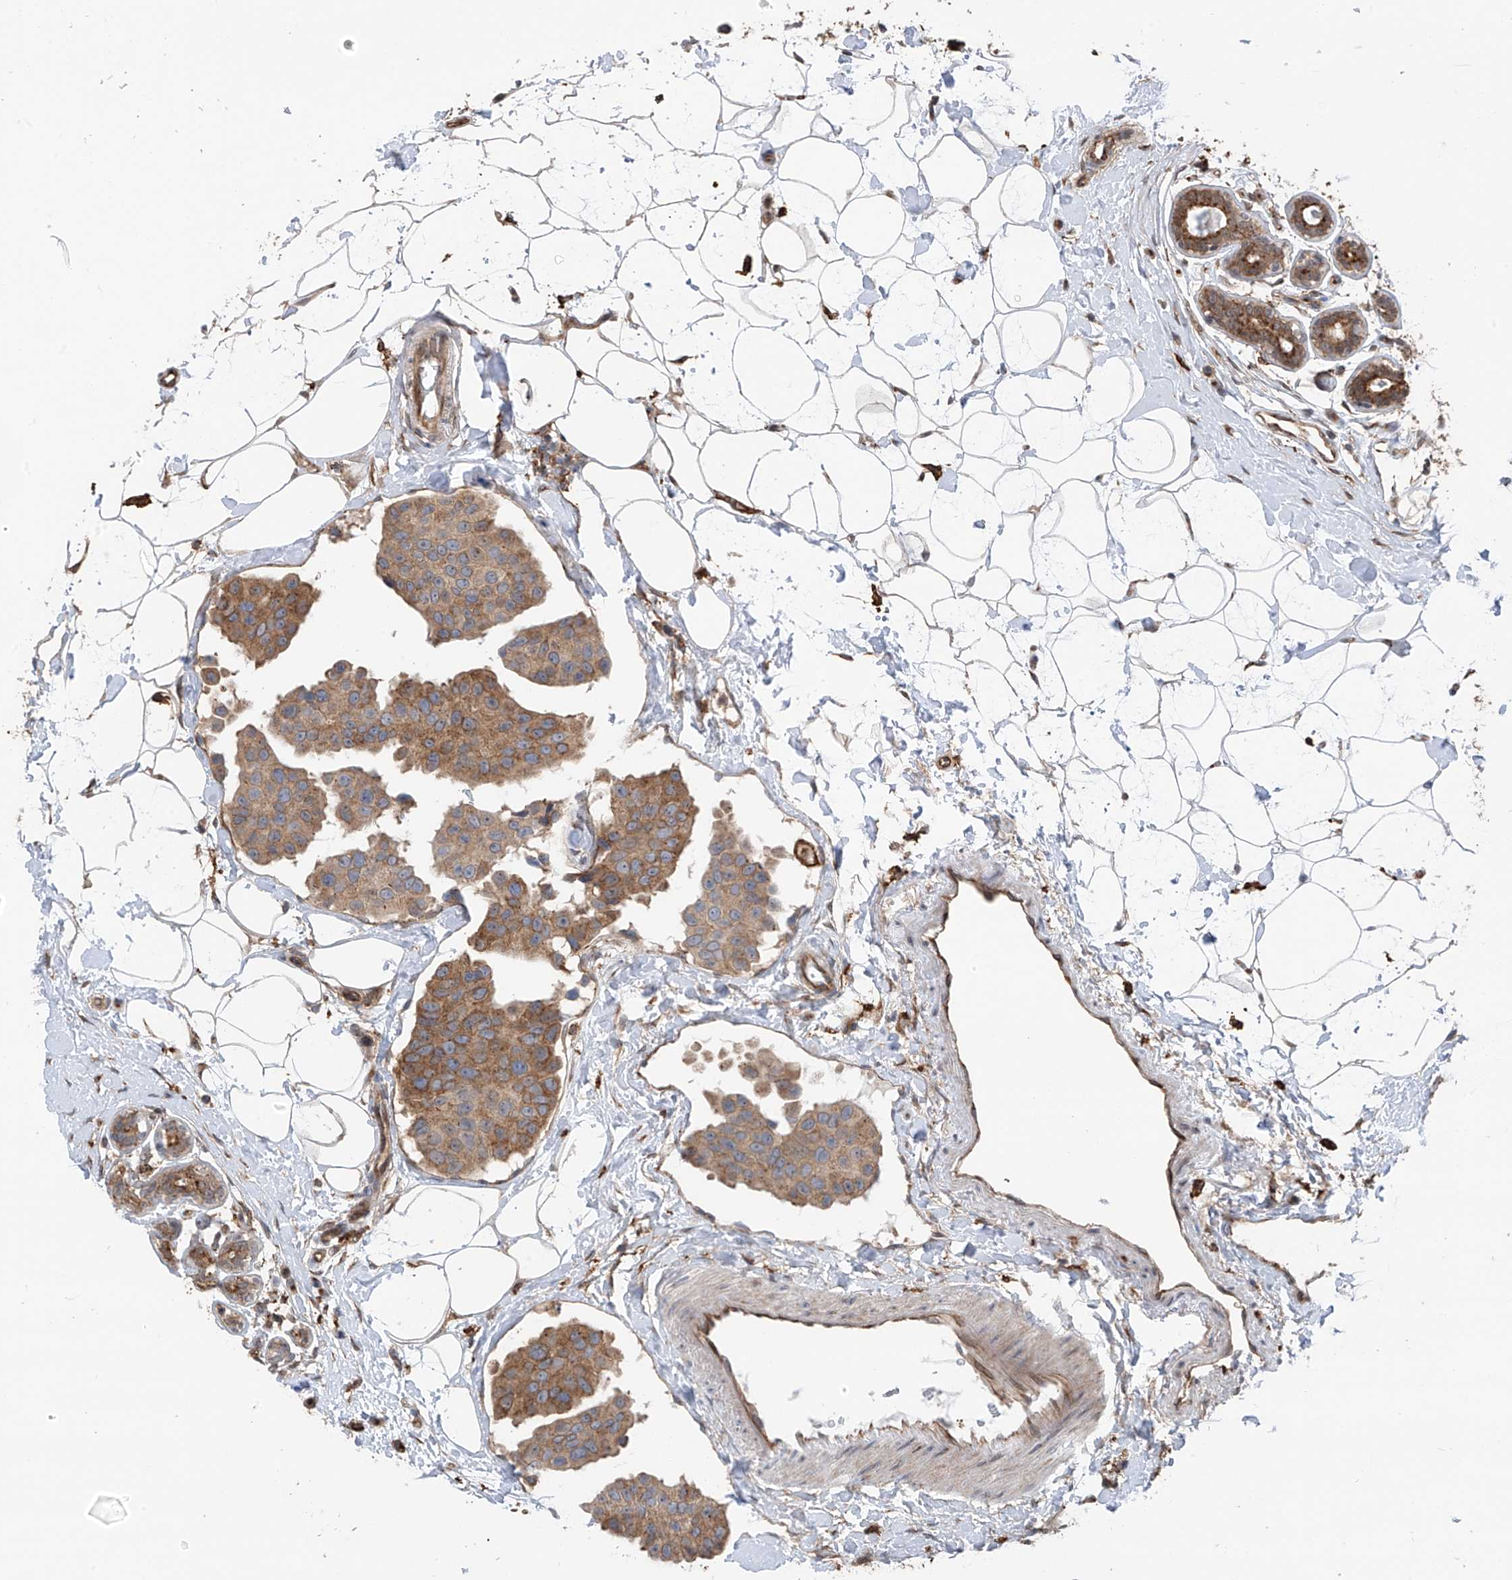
{"staining": {"intensity": "moderate", "quantity": ">75%", "location": "cytoplasmic/membranous"}, "tissue": "breast cancer", "cell_type": "Tumor cells", "image_type": "cancer", "snomed": [{"axis": "morphology", "description": "Normal tissue, NOS"}, {"axis": "morphology", "description": "Duct carcinoma"}, {"axis": "topography", "description": "Breast"}], "caption": "Immunohistochemical staining of human breast infiltrating ductal carcinoma displays moderate cytoplasmic/membranous protein positivity in about >75% of tumor cells.", "gene": "ZNF189", "patient": {"sex": "female", "age": 39}}